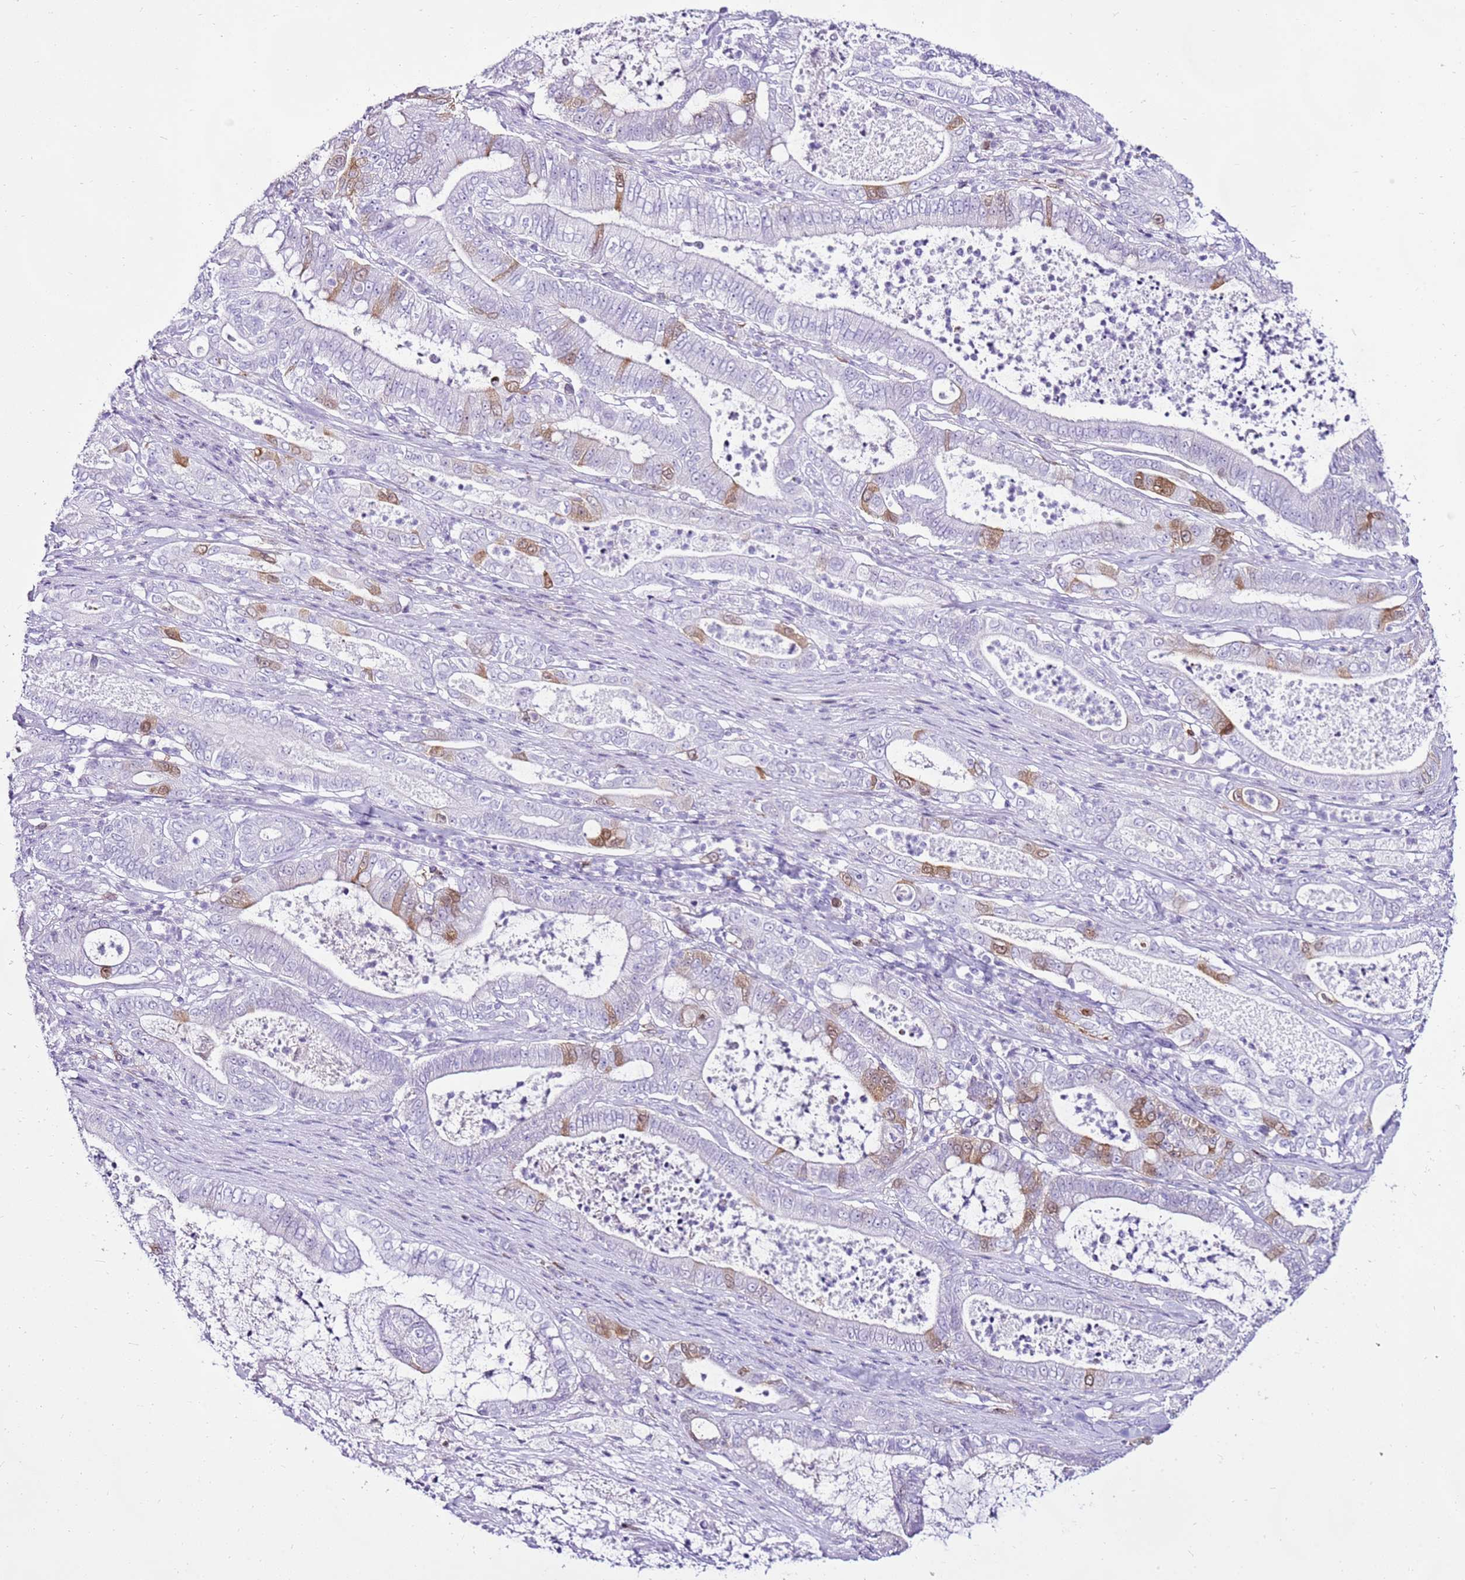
{"staining": {"intensity": "moderate", "quantity": "<25%", "location": "cytoplasmic/membranous"}, "tissue": "pancreatic cancer", "cell_type": "Tumor cells", "image_type": "cancer", "snomed": [{"axis": "morphology", "description": "Adenocarcinoma, NOS"}, {"axis": "topography", "description": "Pancreas"}], "caption": "This histopathology image exhibits IHC staining of human adenocarcinoma (pancreatic), with low moderate cytoplasmic/membranous positivity in approximately <25% of tumor cells.", "gene": "SPC25", "patient": {"sex": "male", "age": 71}}